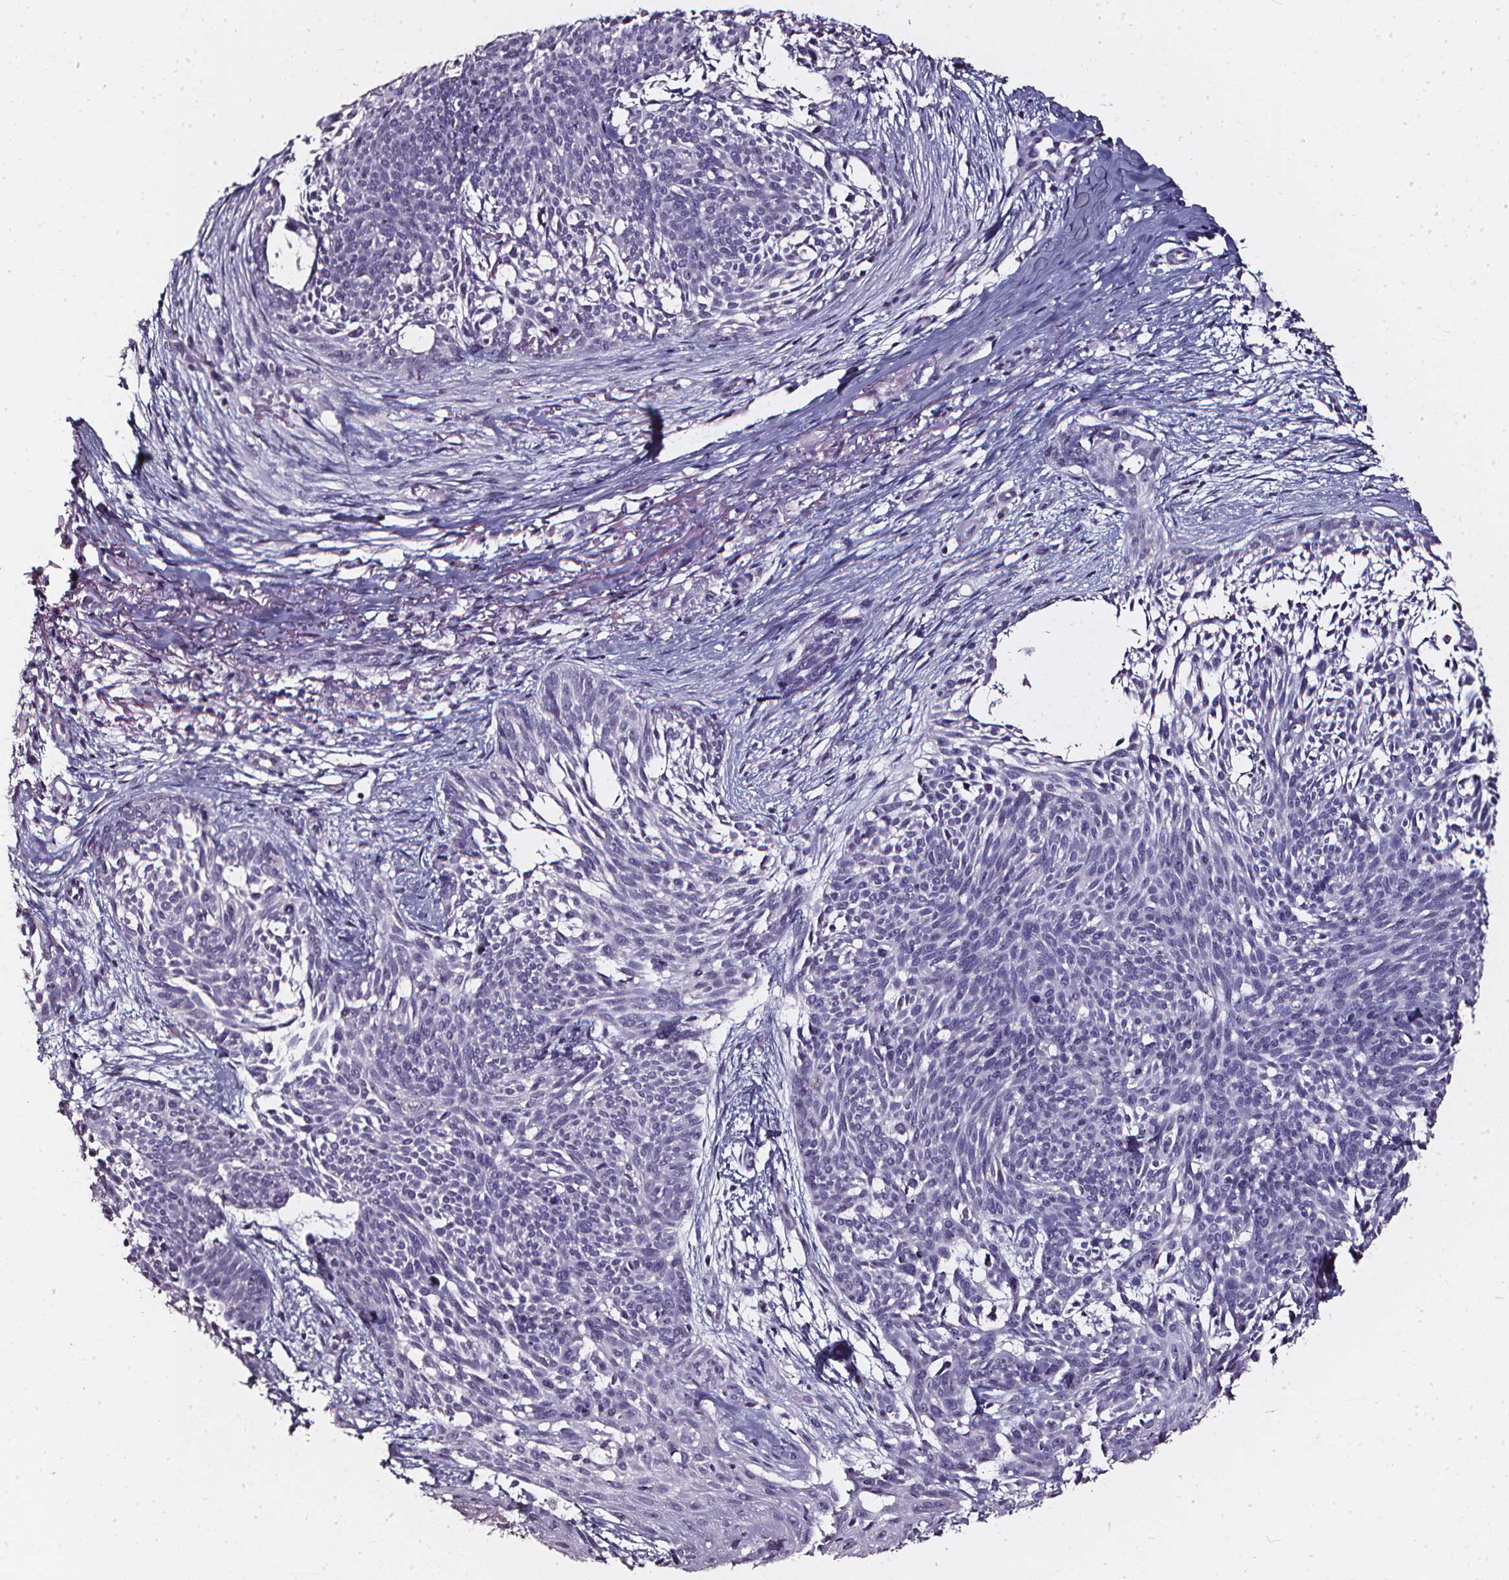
{"staining": {"intensity": "negative", "quantity": "none", "location": "none"}, "tissue": "skin cancer", "cell_type": "Tumor cells", "image_type": "cancer", "snomed": [{"axis": "morphology", "description": "Basal cell carcinoma"}, {"axis": "topography", "description": "Skin"}], "caption": "A photomicrograph of skin basal cell carcinoma stained for a protein reveals no brown staining in tumor cells. Nuclei are stained in blue.", "gene": "DEFA5", "patient": {"sex": "male", "age": 88}}